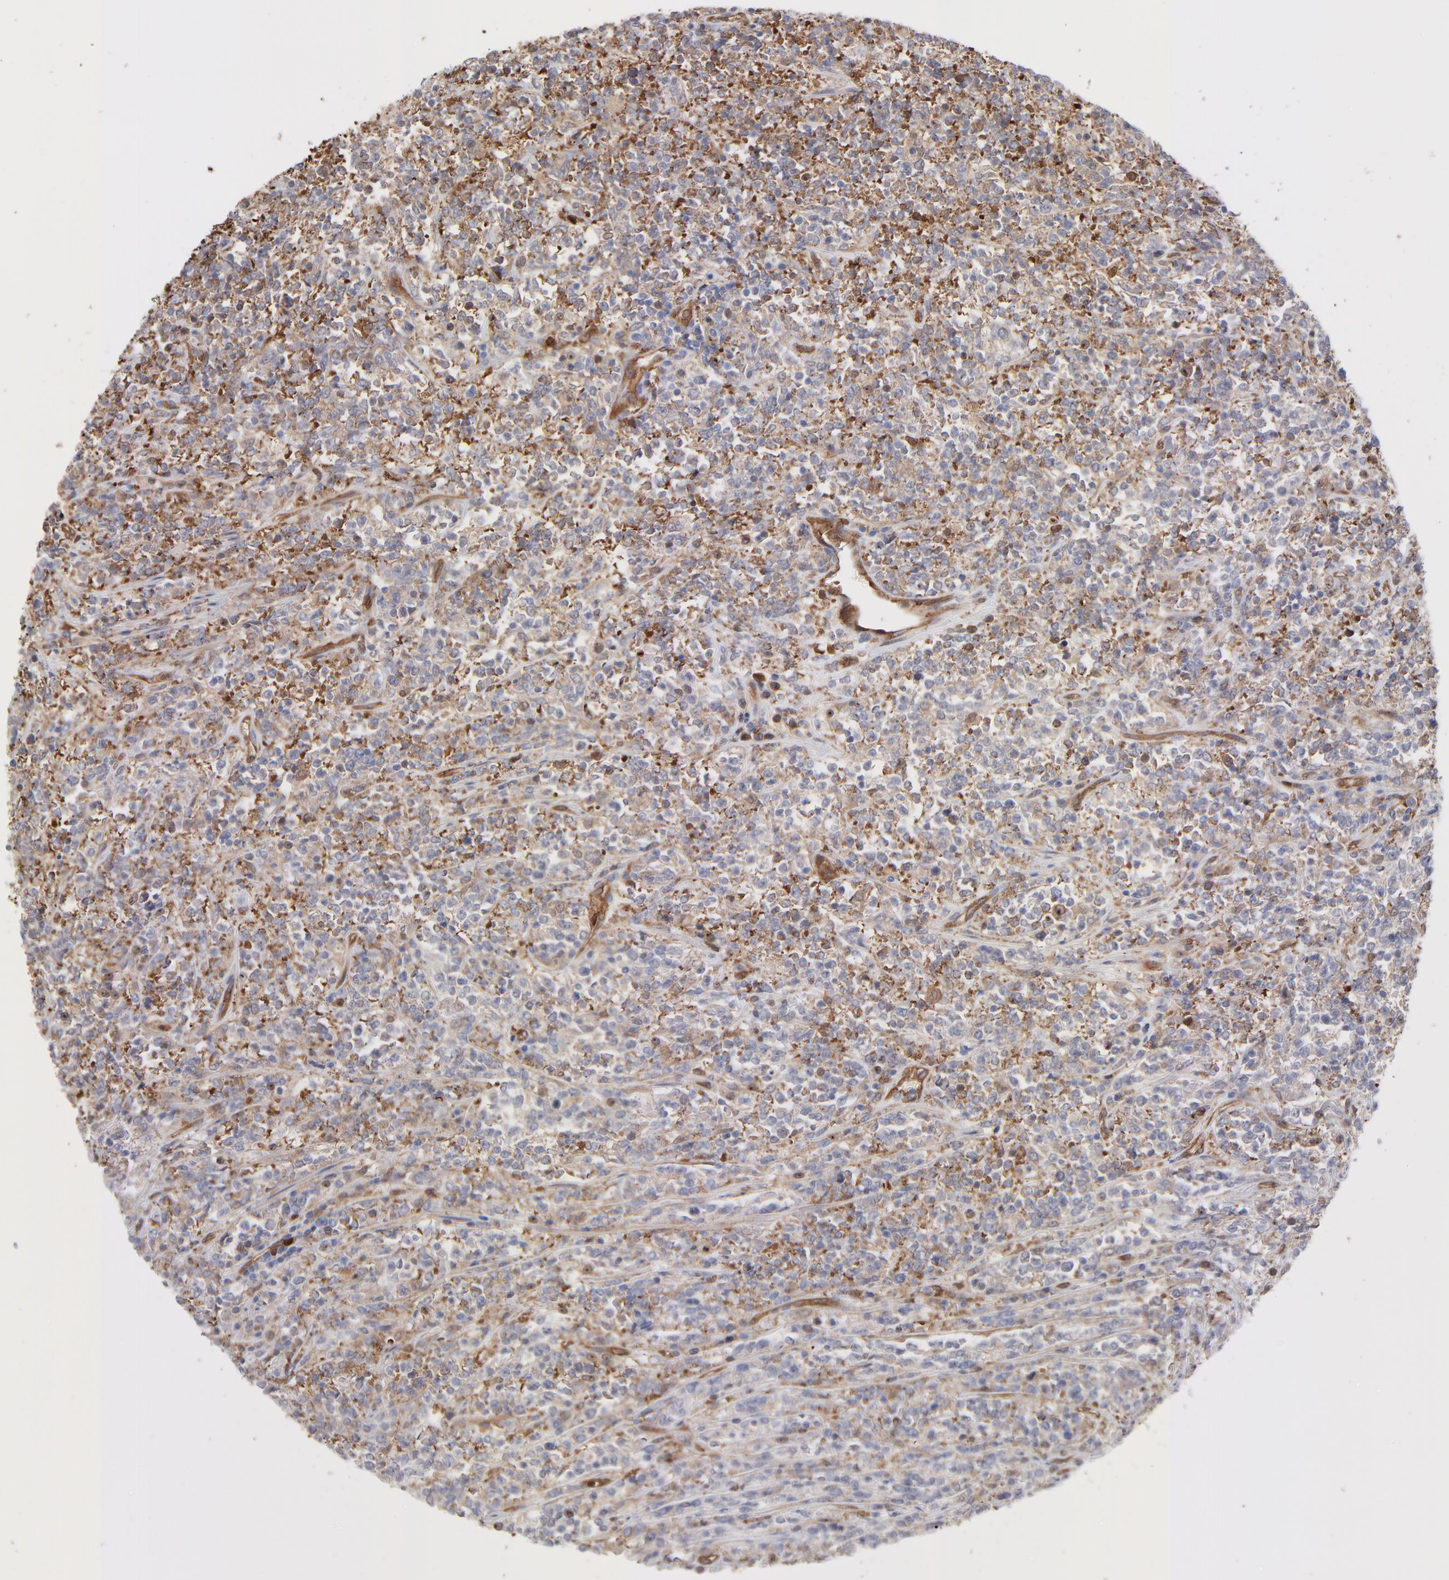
{"staining": {"intensity": "moderate", "quantity": "25%-75%", "location": "cytoplasmic/membranous"}, "tissue": "lymphoma", "cell_type": "Tumor cells", "image_type": "cancer", "snomed": [{"axis": "morphology", "description": "Malignant lymphoma, non-Hodgkin's type, High grade"}, {"axis": "topography", "description": "Soft tissue"}], "caption": "Immunohistochemical staining of lymphoma exhibits moderate cytoplasmic/membranous protein expression in about 25%-75% of tumor cells.", "gene": "PXN", "patient": {"sex": "male", "age": 18}}